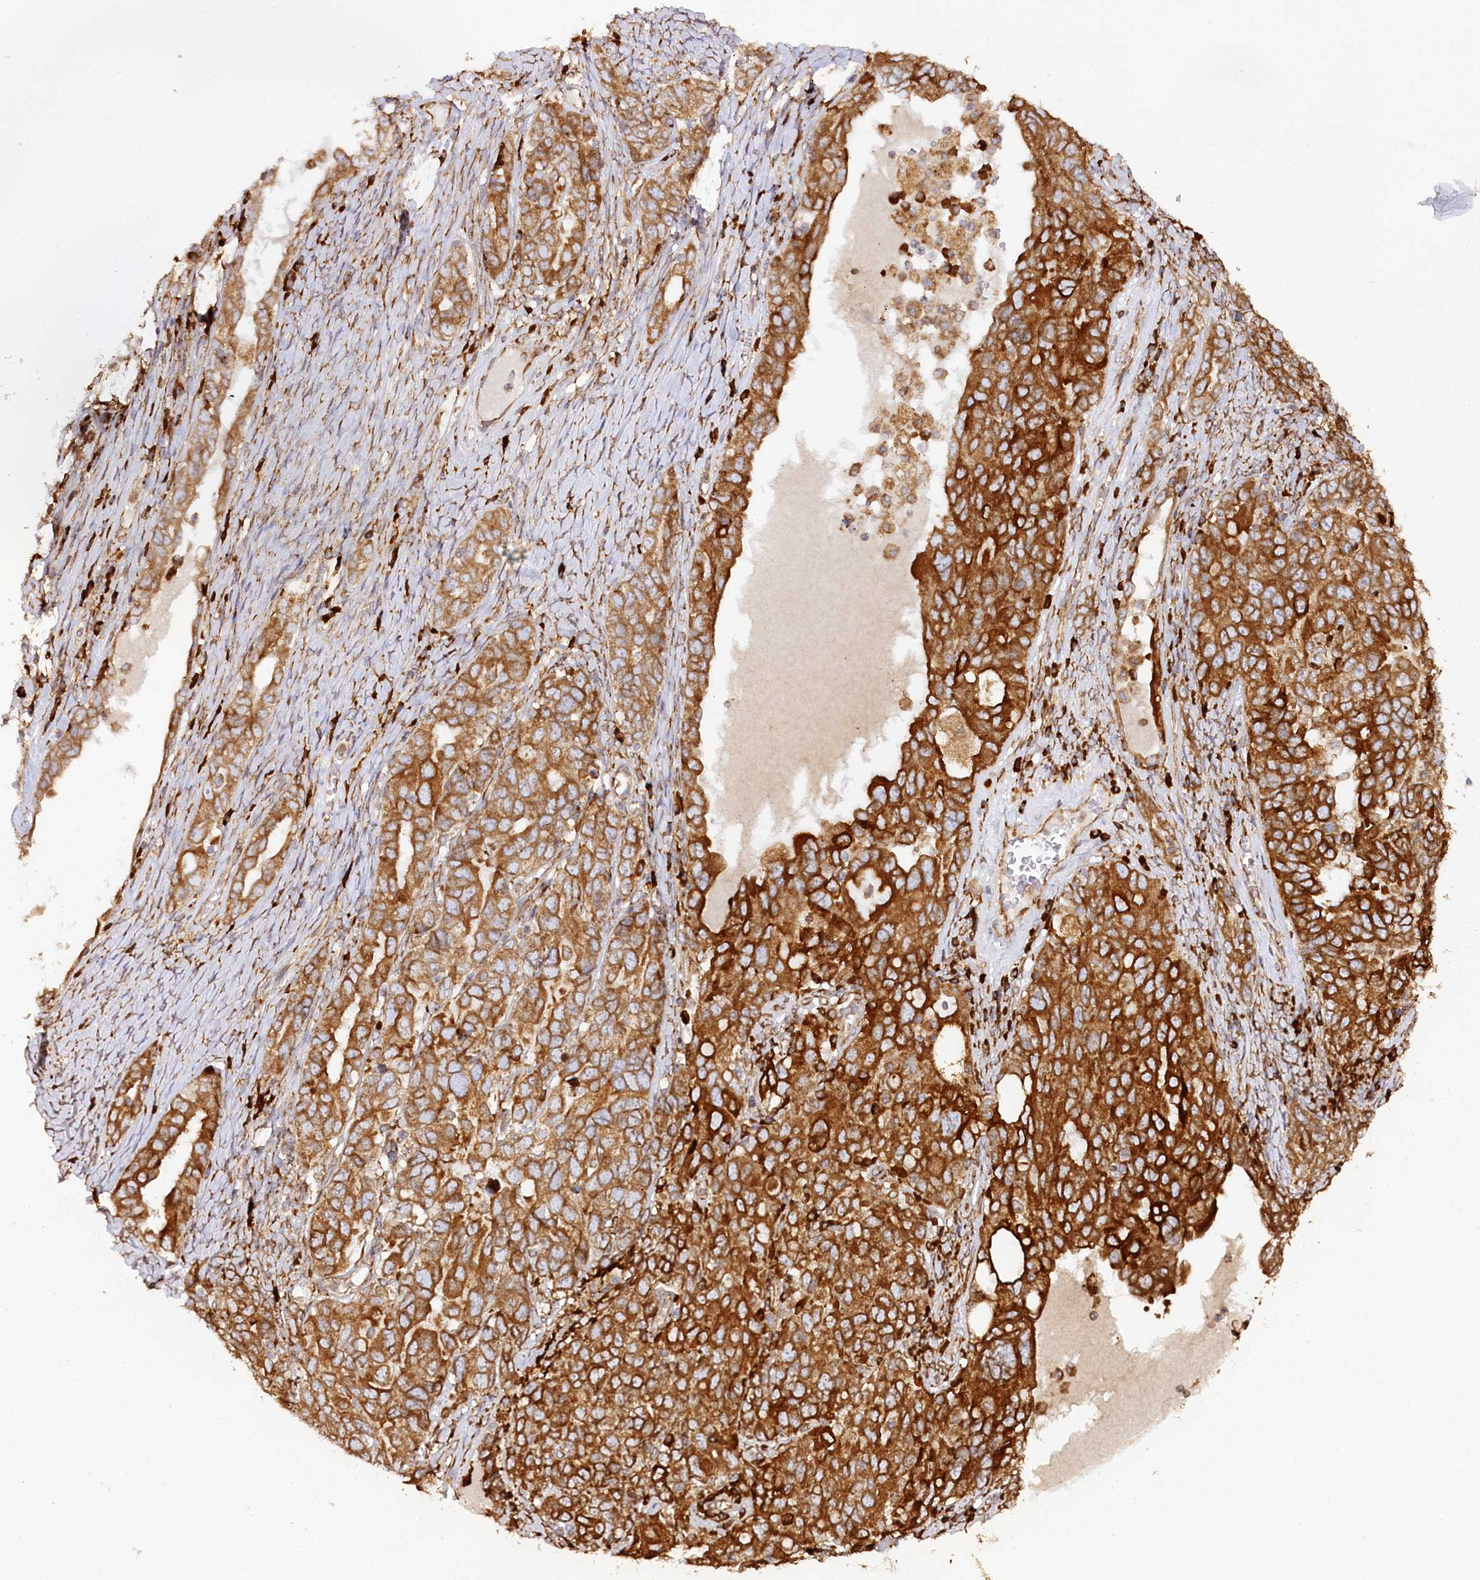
{"staining": {"intensity": "strong", "quantity": ">75%", "location": "cytoplasmic/membranous"}, "tissue": "ovarian cancer", "cell_type": "Tumor cells", "image_type": "cancer", "snomed": [{"axis": "morphology", "description": "Carcinoma, endometroid"}, {"axis": "topography", "description": "Ovary"}], "caption": "Tumor cells demonstrate high levels of strong cytoplasmic/membranous expression in about >75% of cells in human ovarian cancer (endometroid carcinoma).", "gene": "CNPY2", "patient": {"sex": "female", "age": 62}}